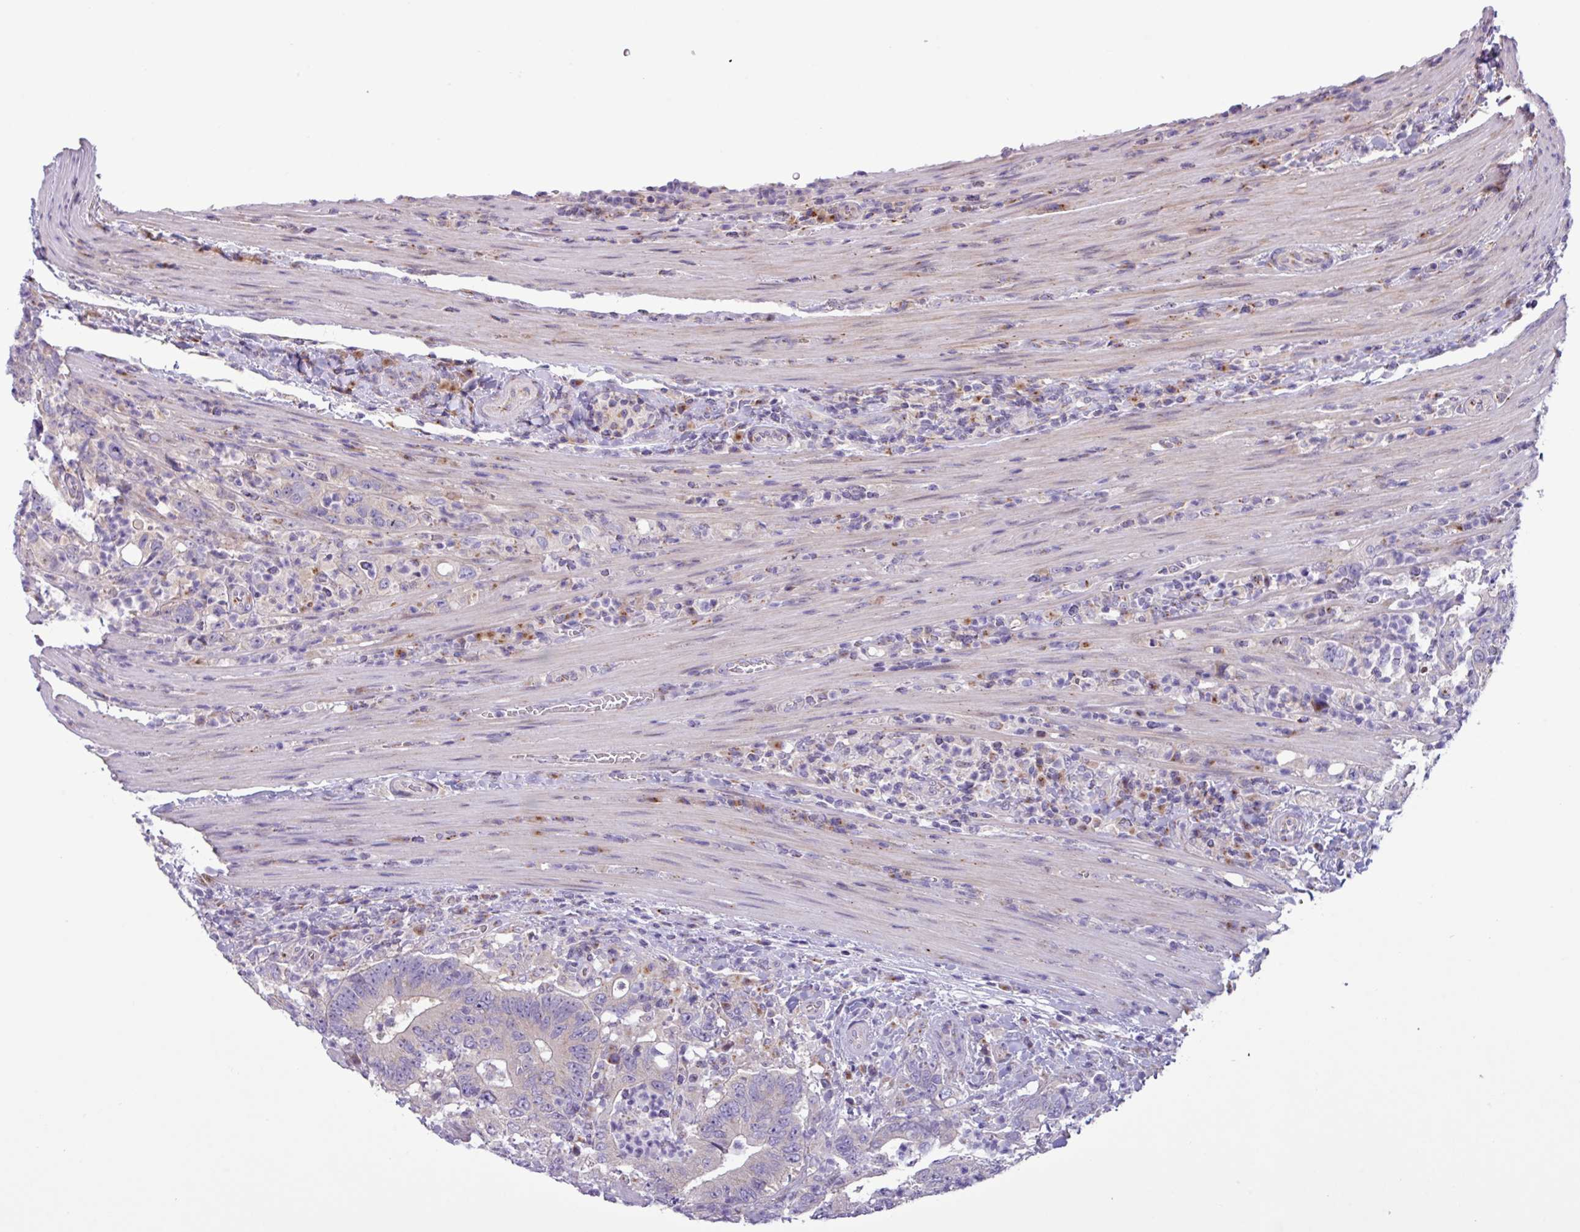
{"staining": {"intensity": "negative", "quantity": "none", "location": "none"}, "tissue": "colorectal cancer", "cell_type": "Tumor cells", "image_type": "cancer", "snomed": [{"axis": "morphology", "description": "Adenocarcinoma, NOS"}, {"axis": "topography", "description": "Colon"}], "caption": "Immunohistochemistry of human colorectal adenocarcinoma demonstrates no positivity in tumor cells.", "gene": "STIMATE", "patient": {"sex": "female", "age": 75}}